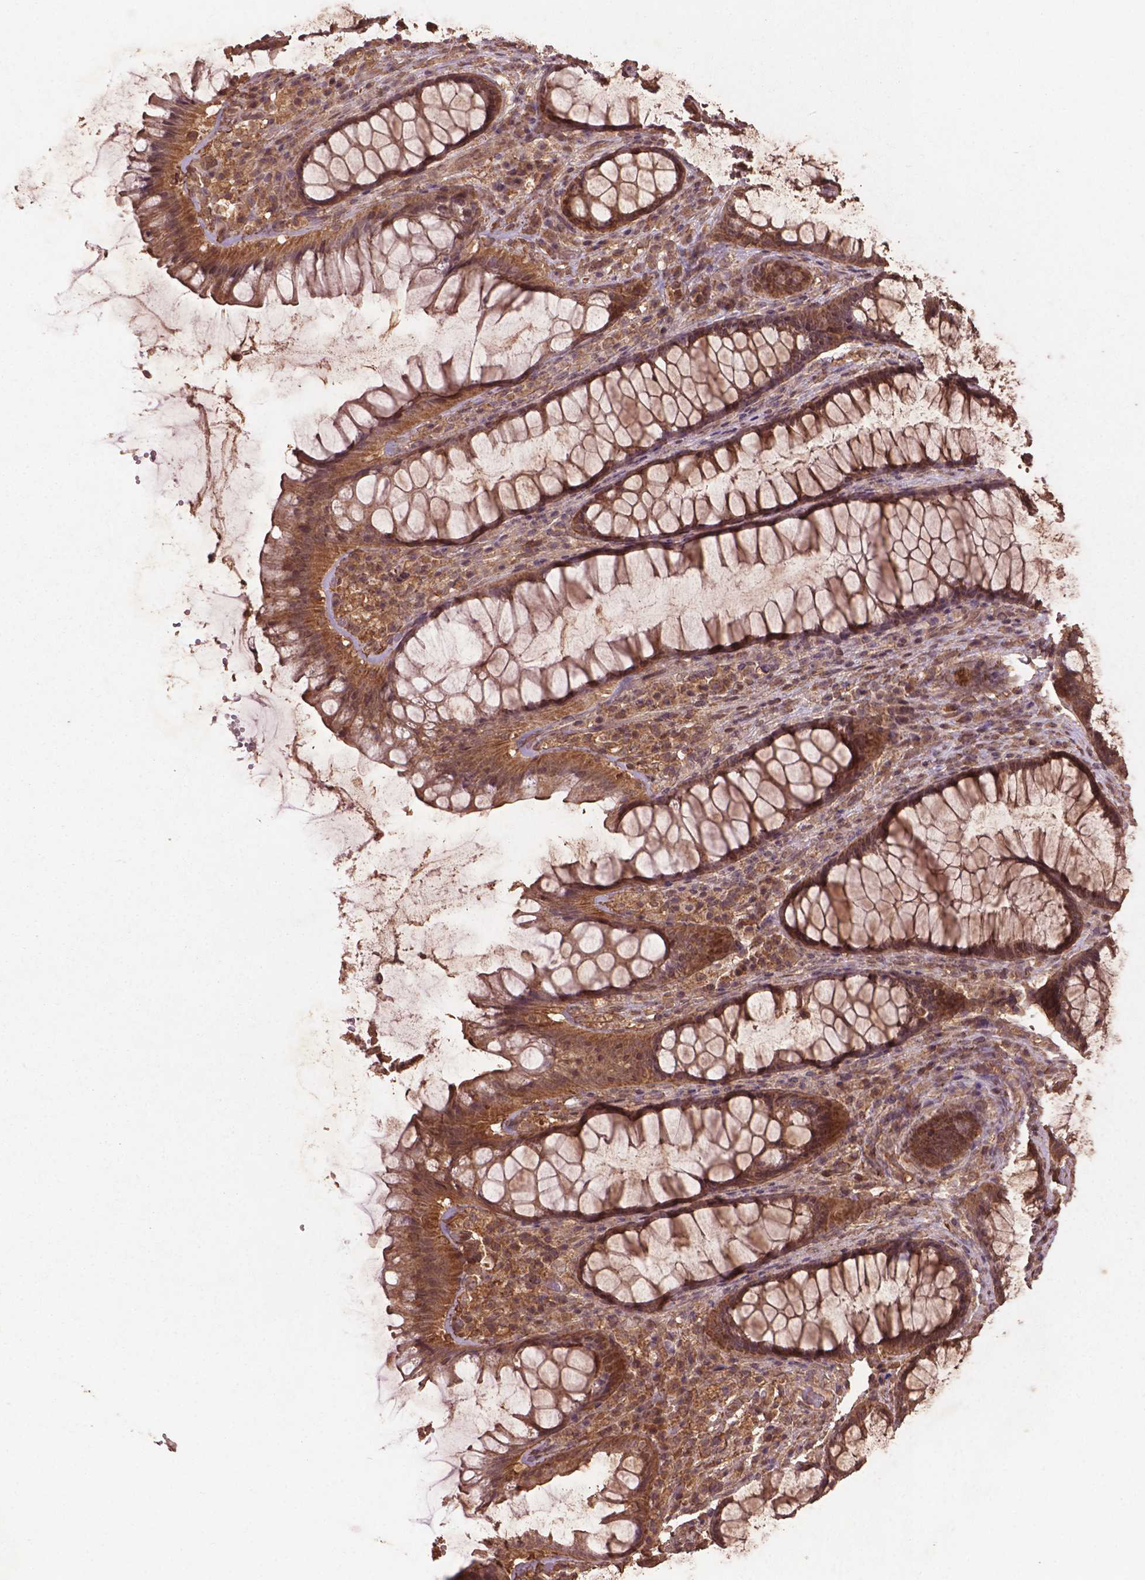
{"staining": {"intensity": "moderate", "quantity": ">75%", "location": "cytoplasmic/membranous"}, "tissue": "rectum", "cell_type": "Glandular cells", "image_type": "normal", "snomed": [{"axis": "morphology", "description": "Normal tissue, NOS"}, {"axis": "topography", "description": "Rectum"}], "caption": "Immunohistochemical staining of normal rectum exhibits moderate cytoplasmic/membranous protein positivity in approximately >75% of glandular cells. Using DAB (3,3'-diaminobenzidine) (brown) and hematoxylin (blue) stains, captured at high magnification using brightfield microscopy.", "gene": "BABAM1", "patient": {"sex": "male", "age": 72}}